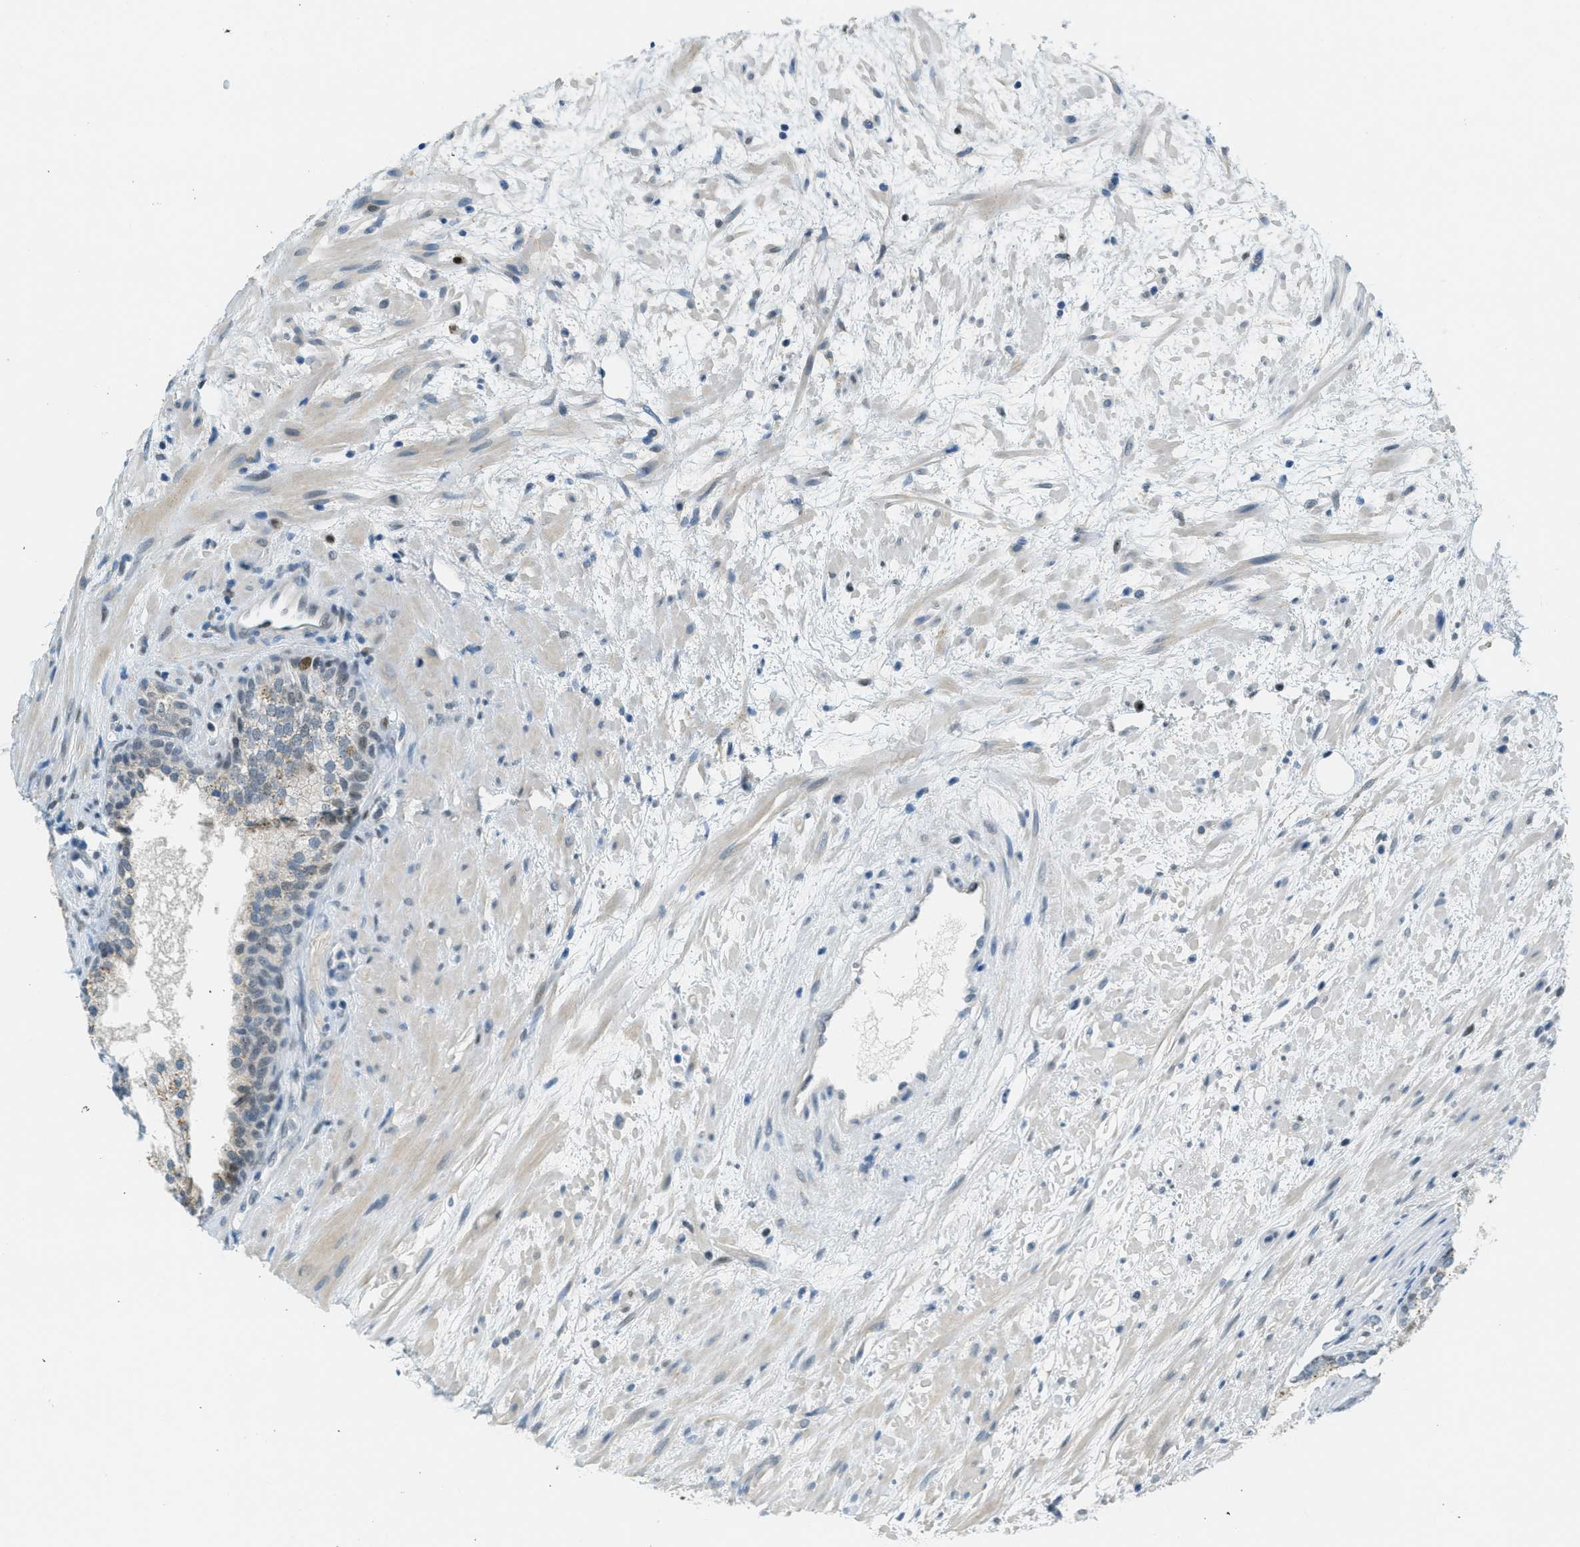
{"staining": {"intensity": "negative", "quantity": "none", "location": "none"}, "tissue": "prostate", "cell_type": "Glandular cells", "image_type": "normal", "snomed": [{"axis": "morphology", "description": "Normal tissue, NOS"}, {"axis": "topography", "description": "Prostate"}], "caption": "Histopathology image shows no significant protein positivity in glandular cells of normal prostate.", "gene": "TCF3", "patient": {"sex": "male", "age": 76}}